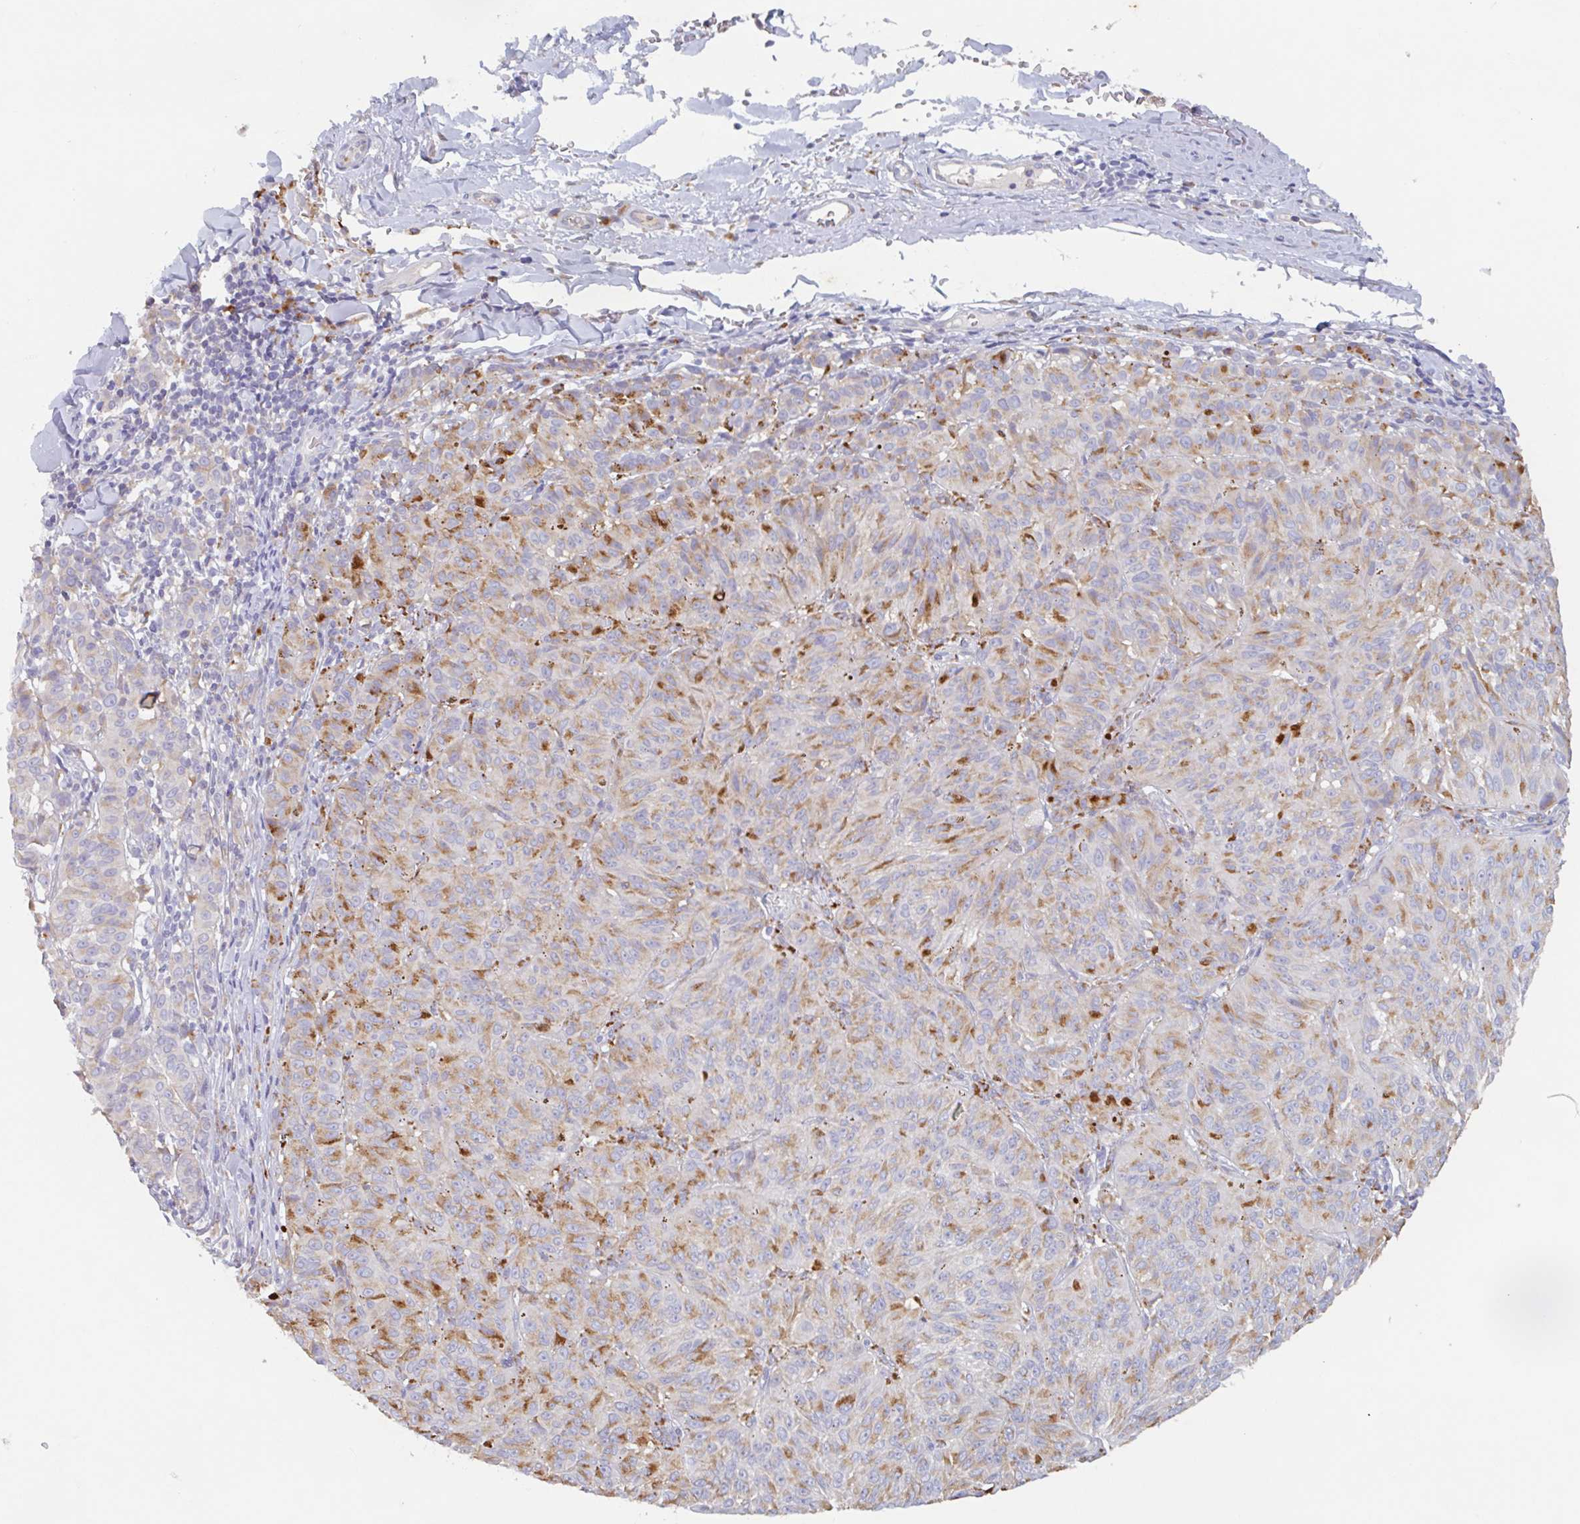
{"staining": {"intensity": "moderate", "quantity": "25%-75%", "location": "cytoplasmic/membranous"}, "tissue": "melanoma", "cell_type": "Tumor cells", "image_type": "cancer", "snomed": [{"axis": "morphology", "description": "Malignant melanoma, NOS"}, {"axis": "topography", "description": "Skin"}], "caption": "DAB immunohistochemical staining of human malignant melanoma reveals moderate cytoplasmic/membranous protein positivity in about 25%-75% of tumor cells.", "gene": "MANBA", "patient": {"sex": "female", "age": 72}}